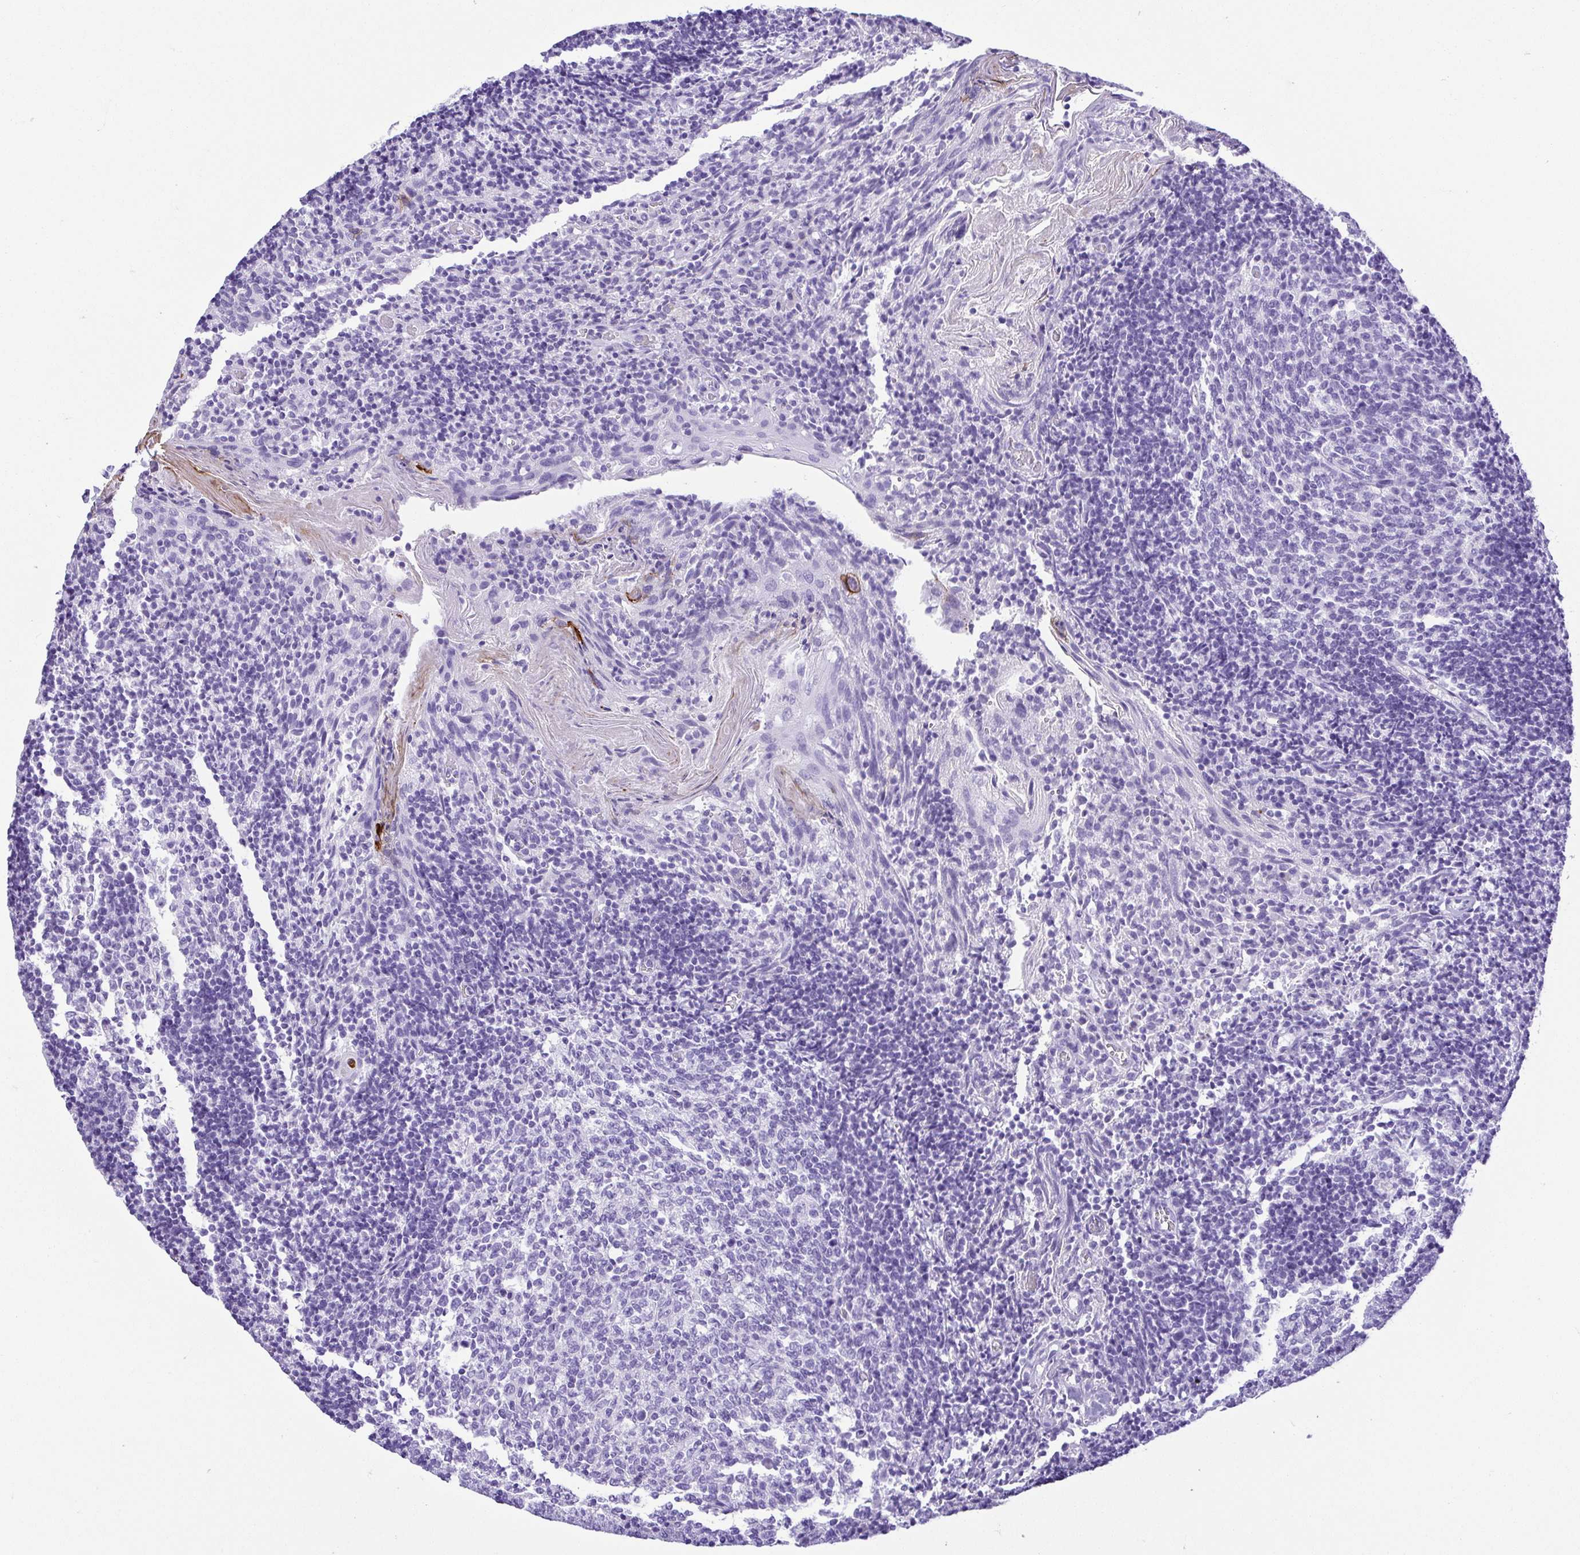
{"staining": {"intensity": "negative", "quantity": "none", "location": "none"}, "tissue": "tonsil", "cell_type": "Germinal center cells", "image_type": "normal", "snomed": [{"axis": "morphology", "description": "Normal tissue, NOS"}, {"axis": "topography", "description": "Tonsil"}], "caption": "The micrograph exhibits no staining of germinal center cells in normal tonsil.", "gene": "CDSN", "patient": {"sex": "female", "age": 10}}